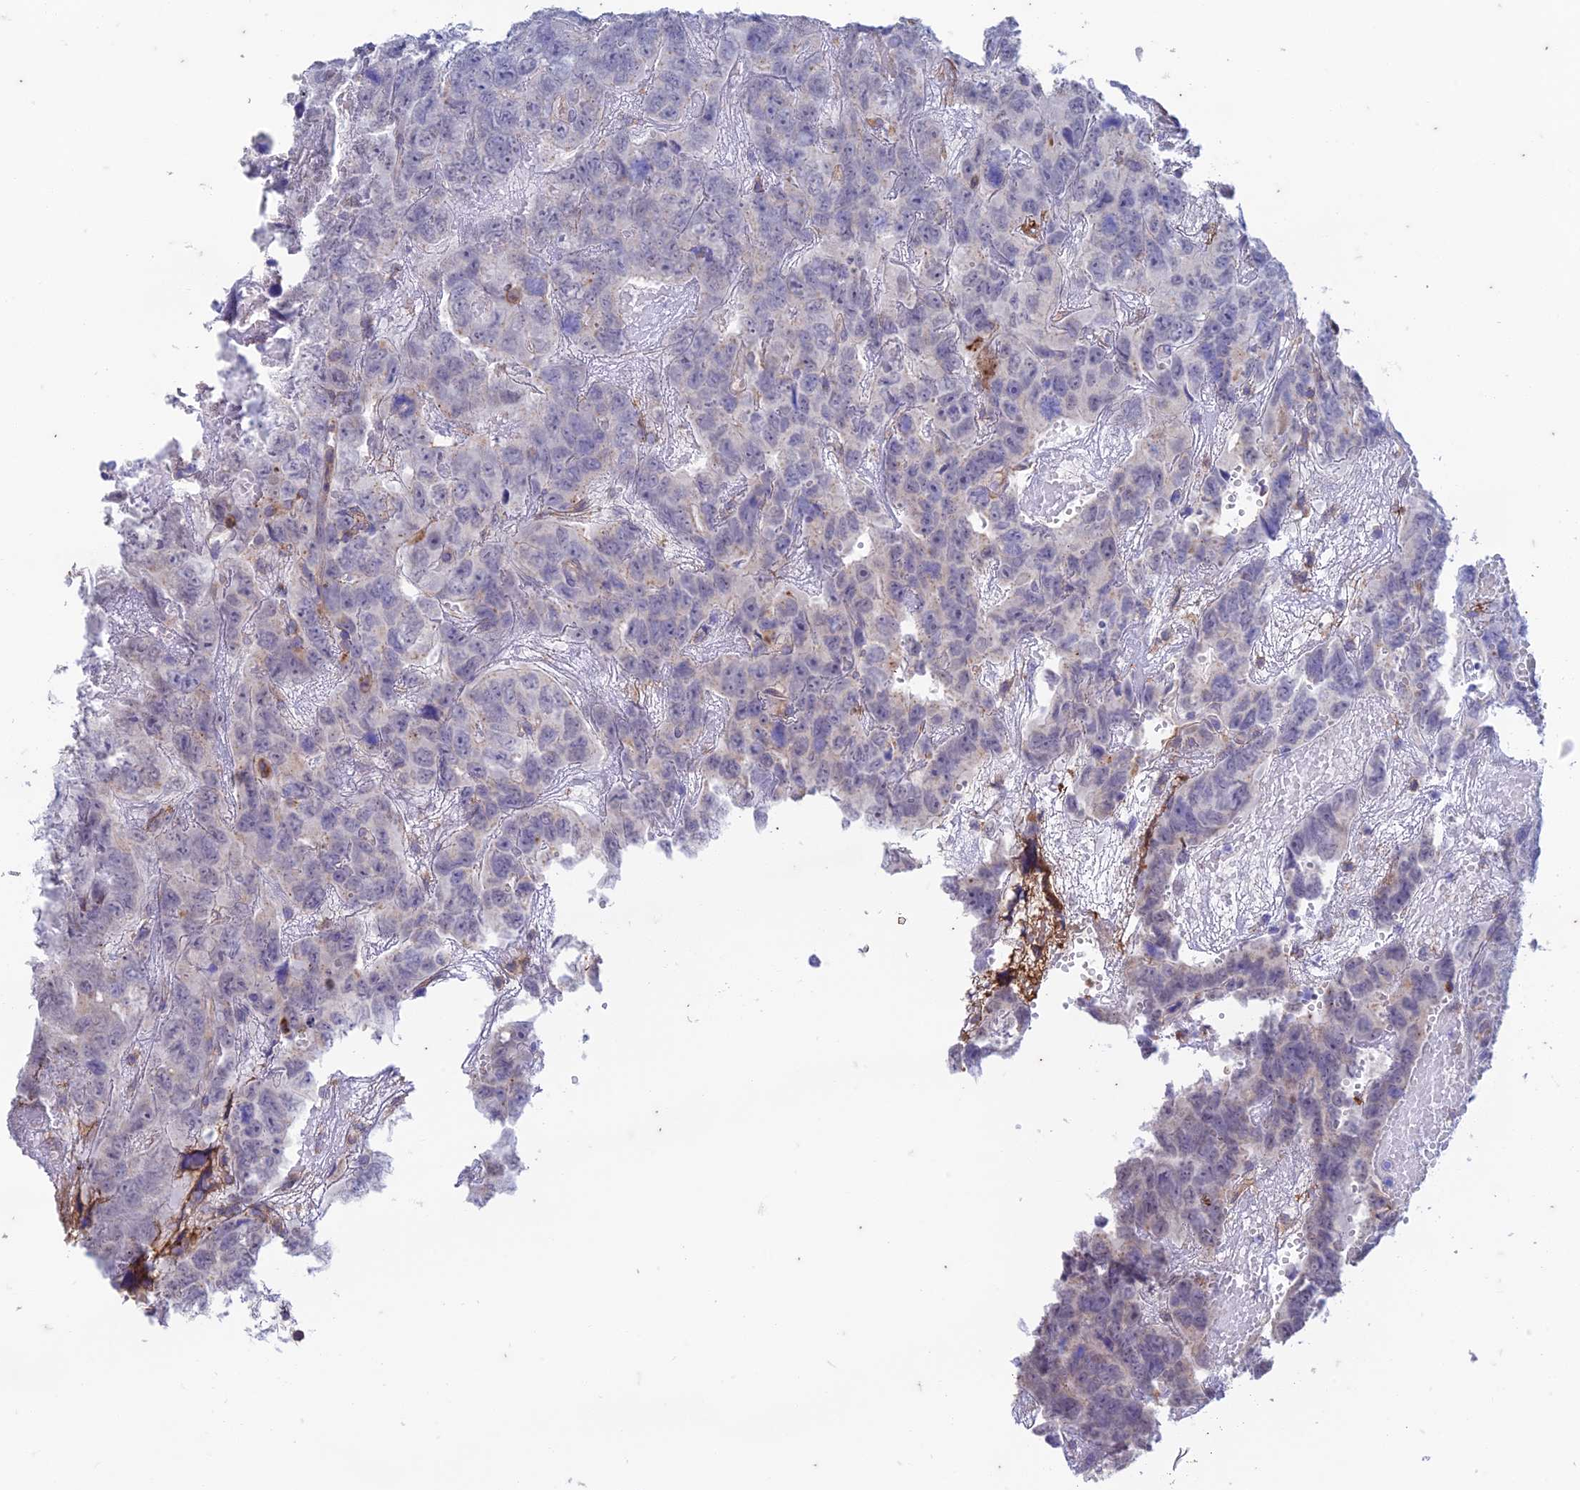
{"staining": {"intensity": "negative", "quantity": "none", "location": "none"}, "tissue": "testis cancer", "cell_type": "Tumor cells", "image_type": "cancer", "snomed": [{"axis": "morphology", "description": "Carcinoma, Embryonal, NOS"}, {"axis": "topography", "description": "Testis"}], "caption": "This is a photomicrograph of IHC staining of testis cancer (embryonal carcinoma), which shows no expression in tumor cells.", "gene": "FGF7", "patient": {"sex": "male", "age": 45}}